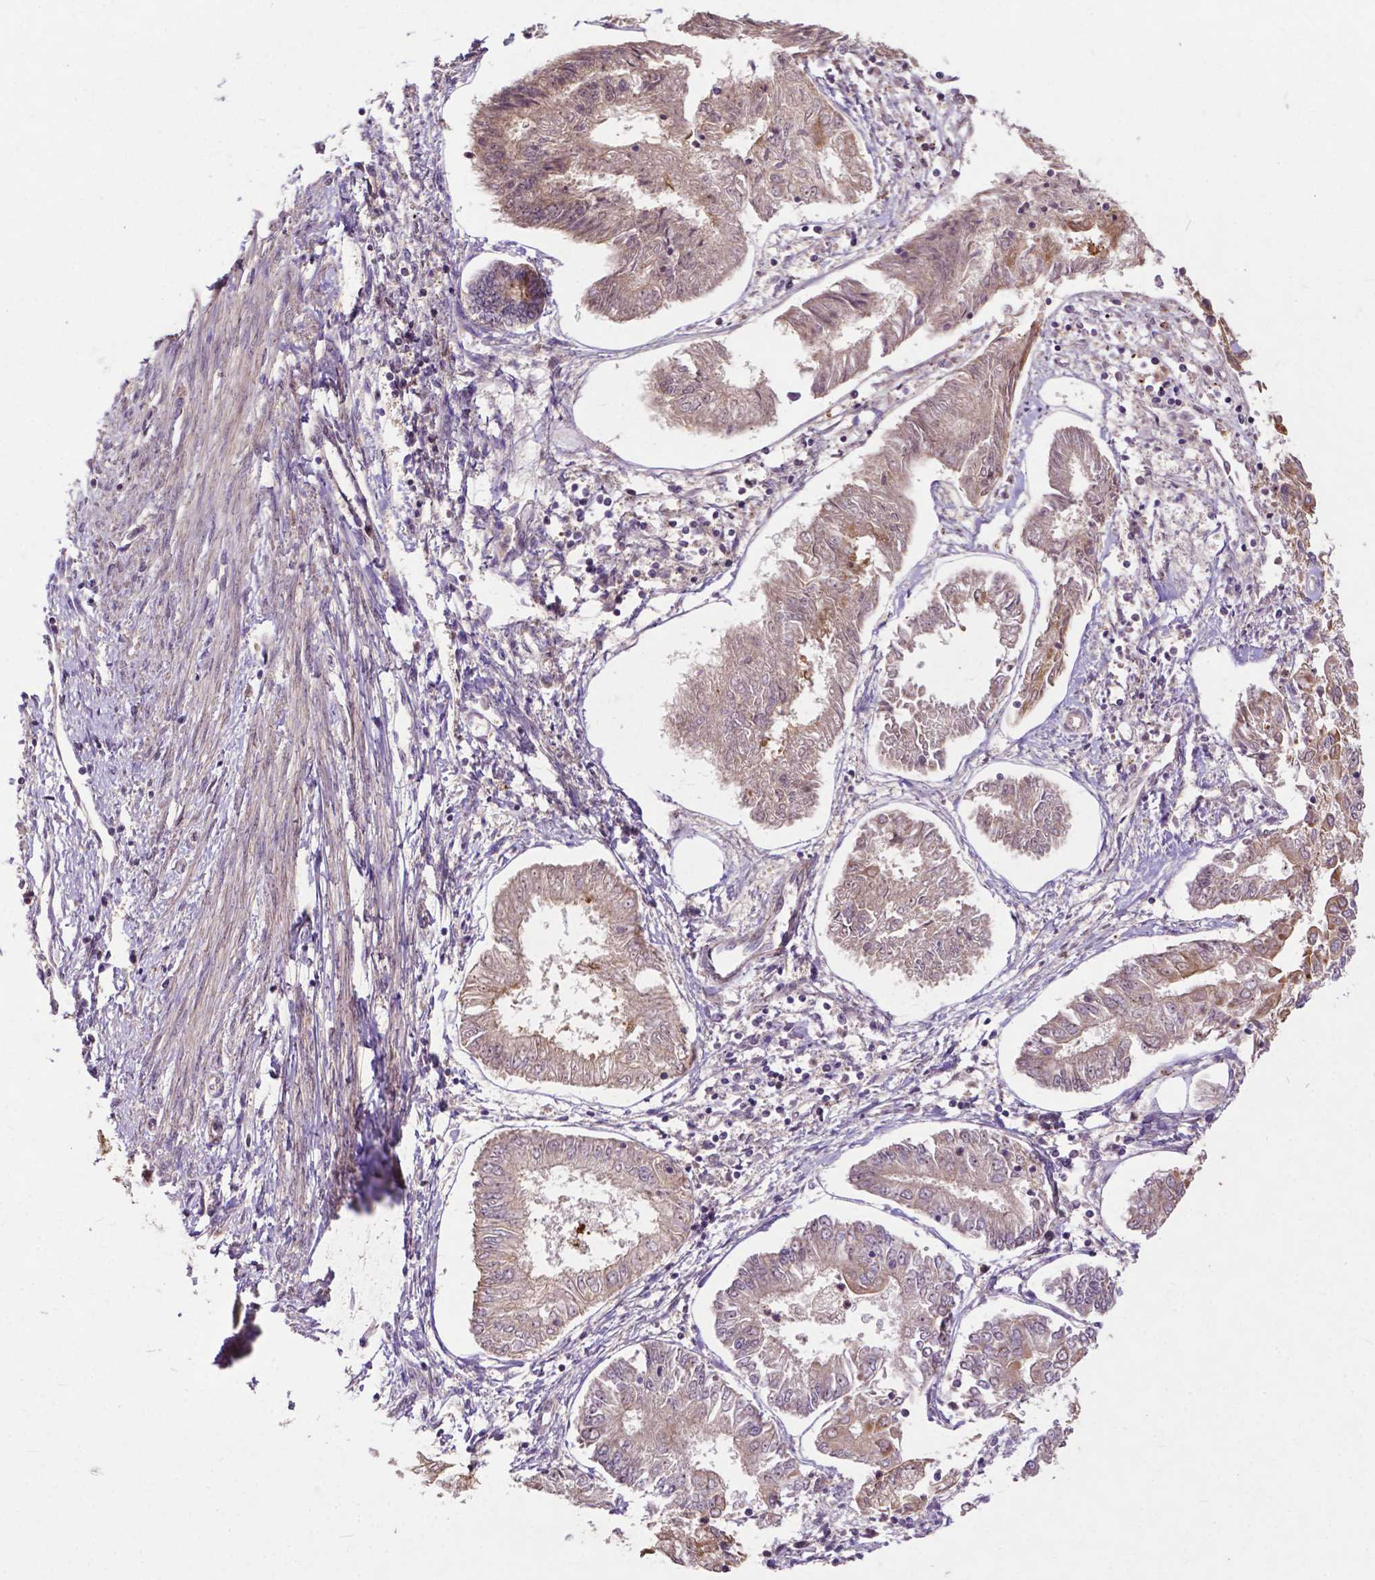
{"staining": {"intensity": "moderate", "quantity": "25%-75%", "location": "cytoplasmic/membranous"}, "tissue": "endometrial cancer", "cell_type": "Tumor cells", "image_type": "cancer", "snomed": [{"axis": "morphology", "description": "Adenocarcinoma, NOS"}, {"axis": "topography", "description": "Endometrium"}], "caption": "Protein analysis of endometrial adenocarcinoma tissue shows moderate cytoplasmic/membranous positivity in about 25%-75% of tumor cells. The protein of interest is stained brown, and the nuclei are stained in blue (DAB IHC with brightfield microscopy, high magnification).", "gene": "PARP3", "patient": {"sex": "female", "age": 68}}